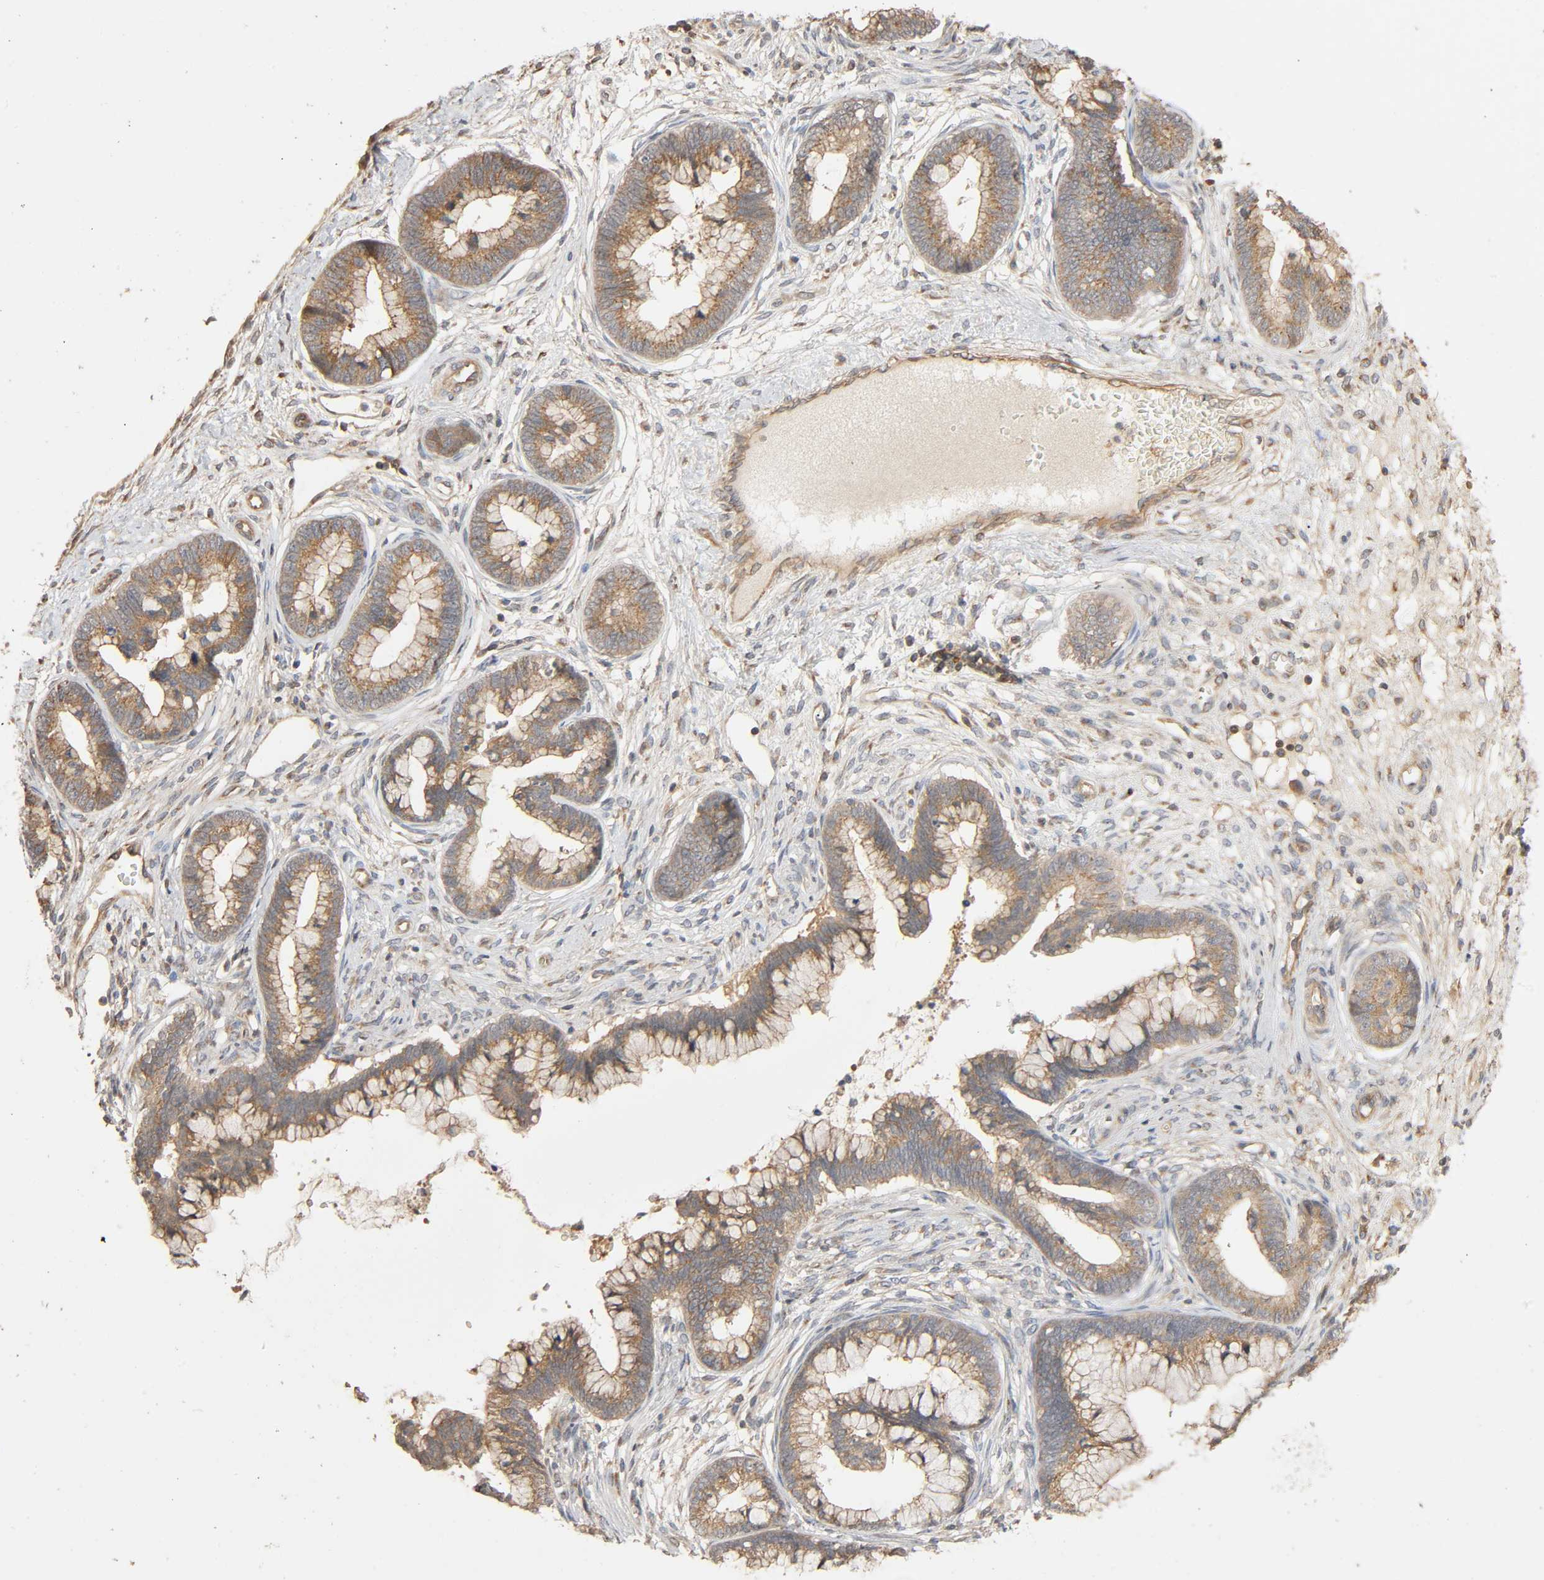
{"staining": {"intensity": "moderate", "quantity": ">75%", "location": "cytoplasmic/membranous"}, "tissue": "cervical cancer", "cell_type": "Tumor cells", "image_type": "cancer", "snomed": [{"axis": "morphology", "description": "Adenocarcinoma, NOS"}, {"axis": "topography", "description": "Cervix"}], "caption": "Immunohistochemical staining of human cervical cancer demonstrates medium levels of moderate cytoplasmic/membranous expression in about >75% of tumor cells. Immunohistochemistry stains the protein in brown and the nuclei are stained blue.", "gene": "SGSM1", "patient": {"sex": "female", "age": 44}}